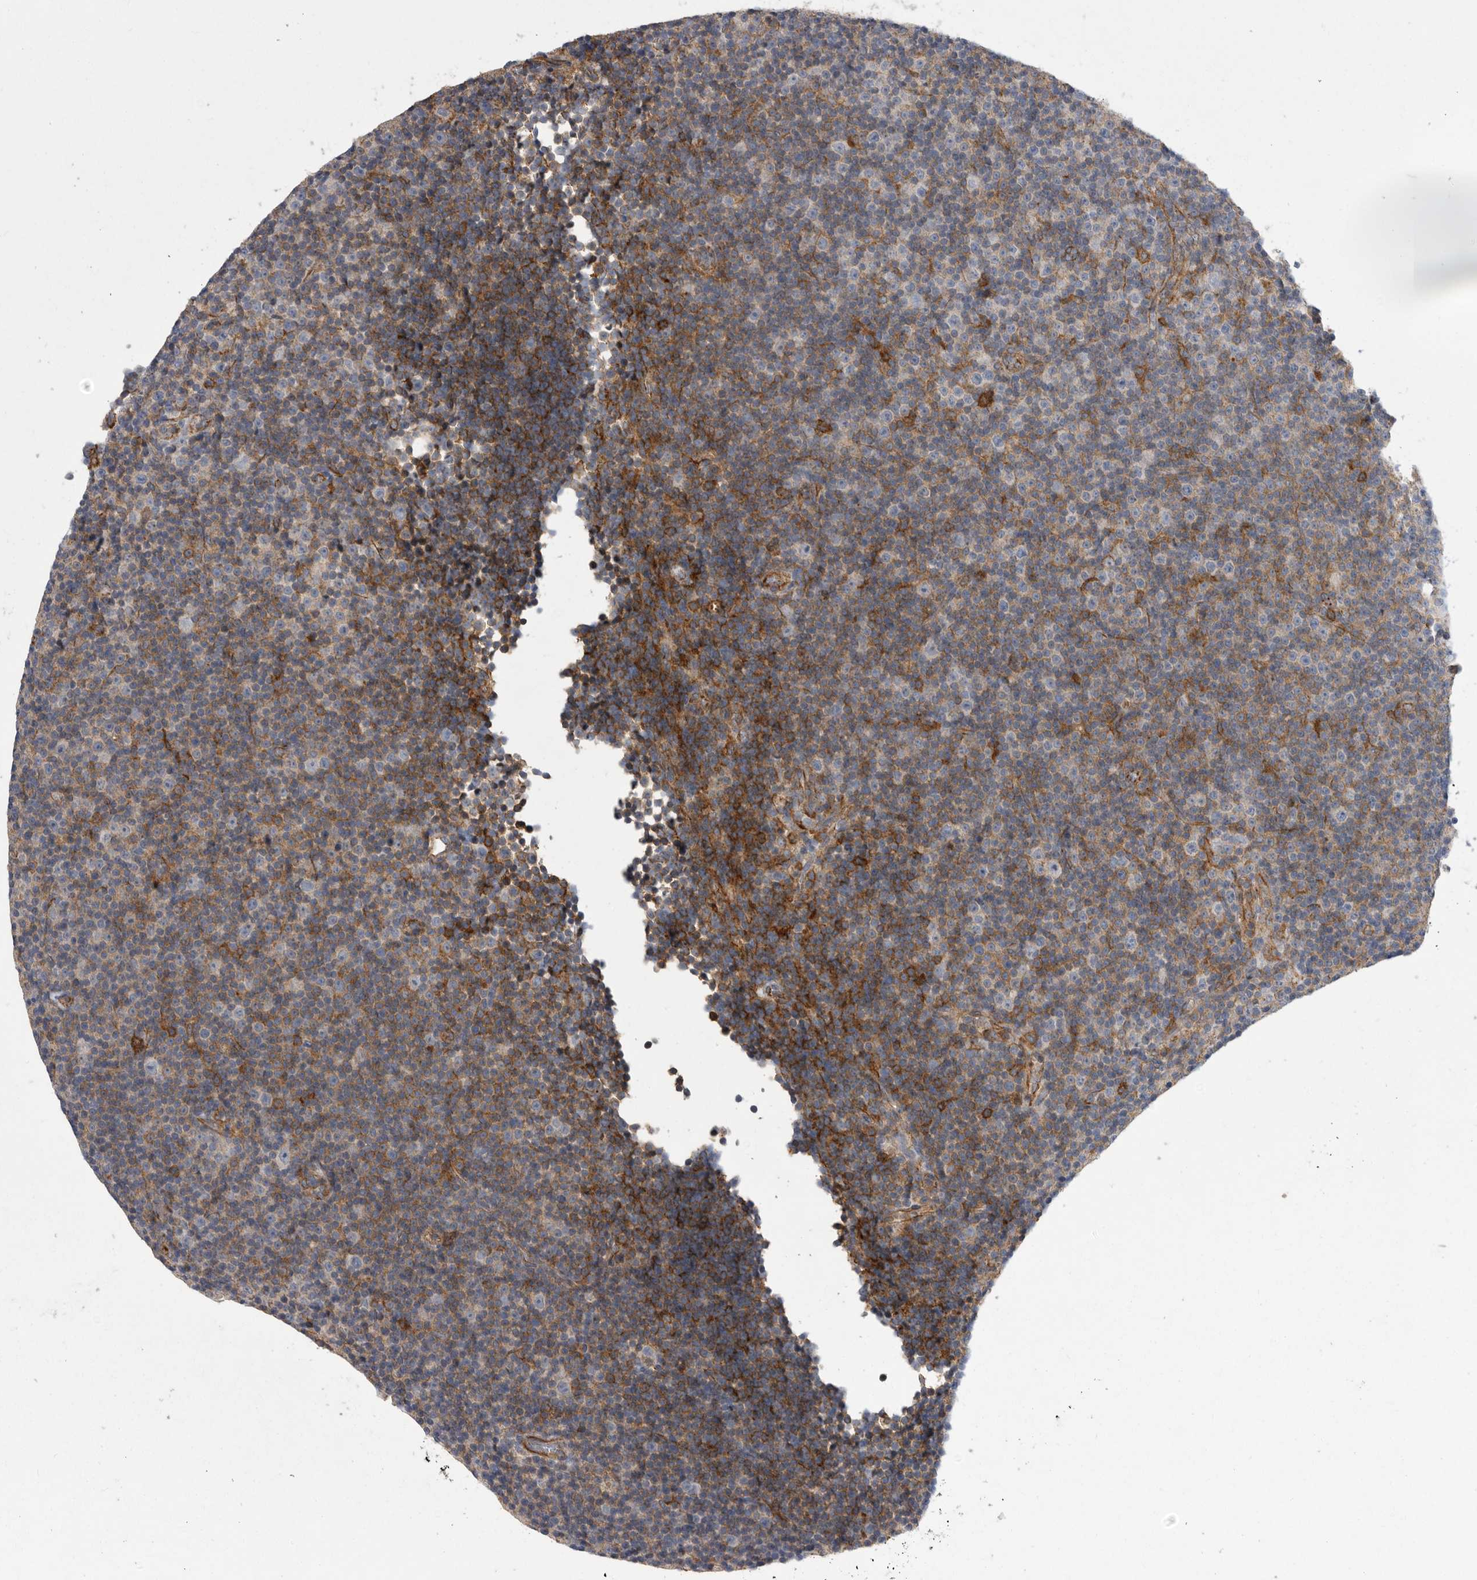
{"staining": {"intensity": "moderate", "quantity": "25%-75%", "location": "cytoplasmic/membranous"}, "tissue": "lymphoma", "cell_type": "Tumor cells", "image_type": "cancer", "snomed": [{"axis": "morphology", "description": "Malignant lymphoma, non-Hodgkin's type, Low grade"}, {"axis": "topography", "description": "Lymph node"}], "caption": "A brown stain labels moderate cytoplasmic/membranous staining of a protein in low-grade malignant lymphoma, non-Hodgkin's type tumor cells.", "gene": "SIGLEC10", "patient": {"sex": "female", "age": 67}}